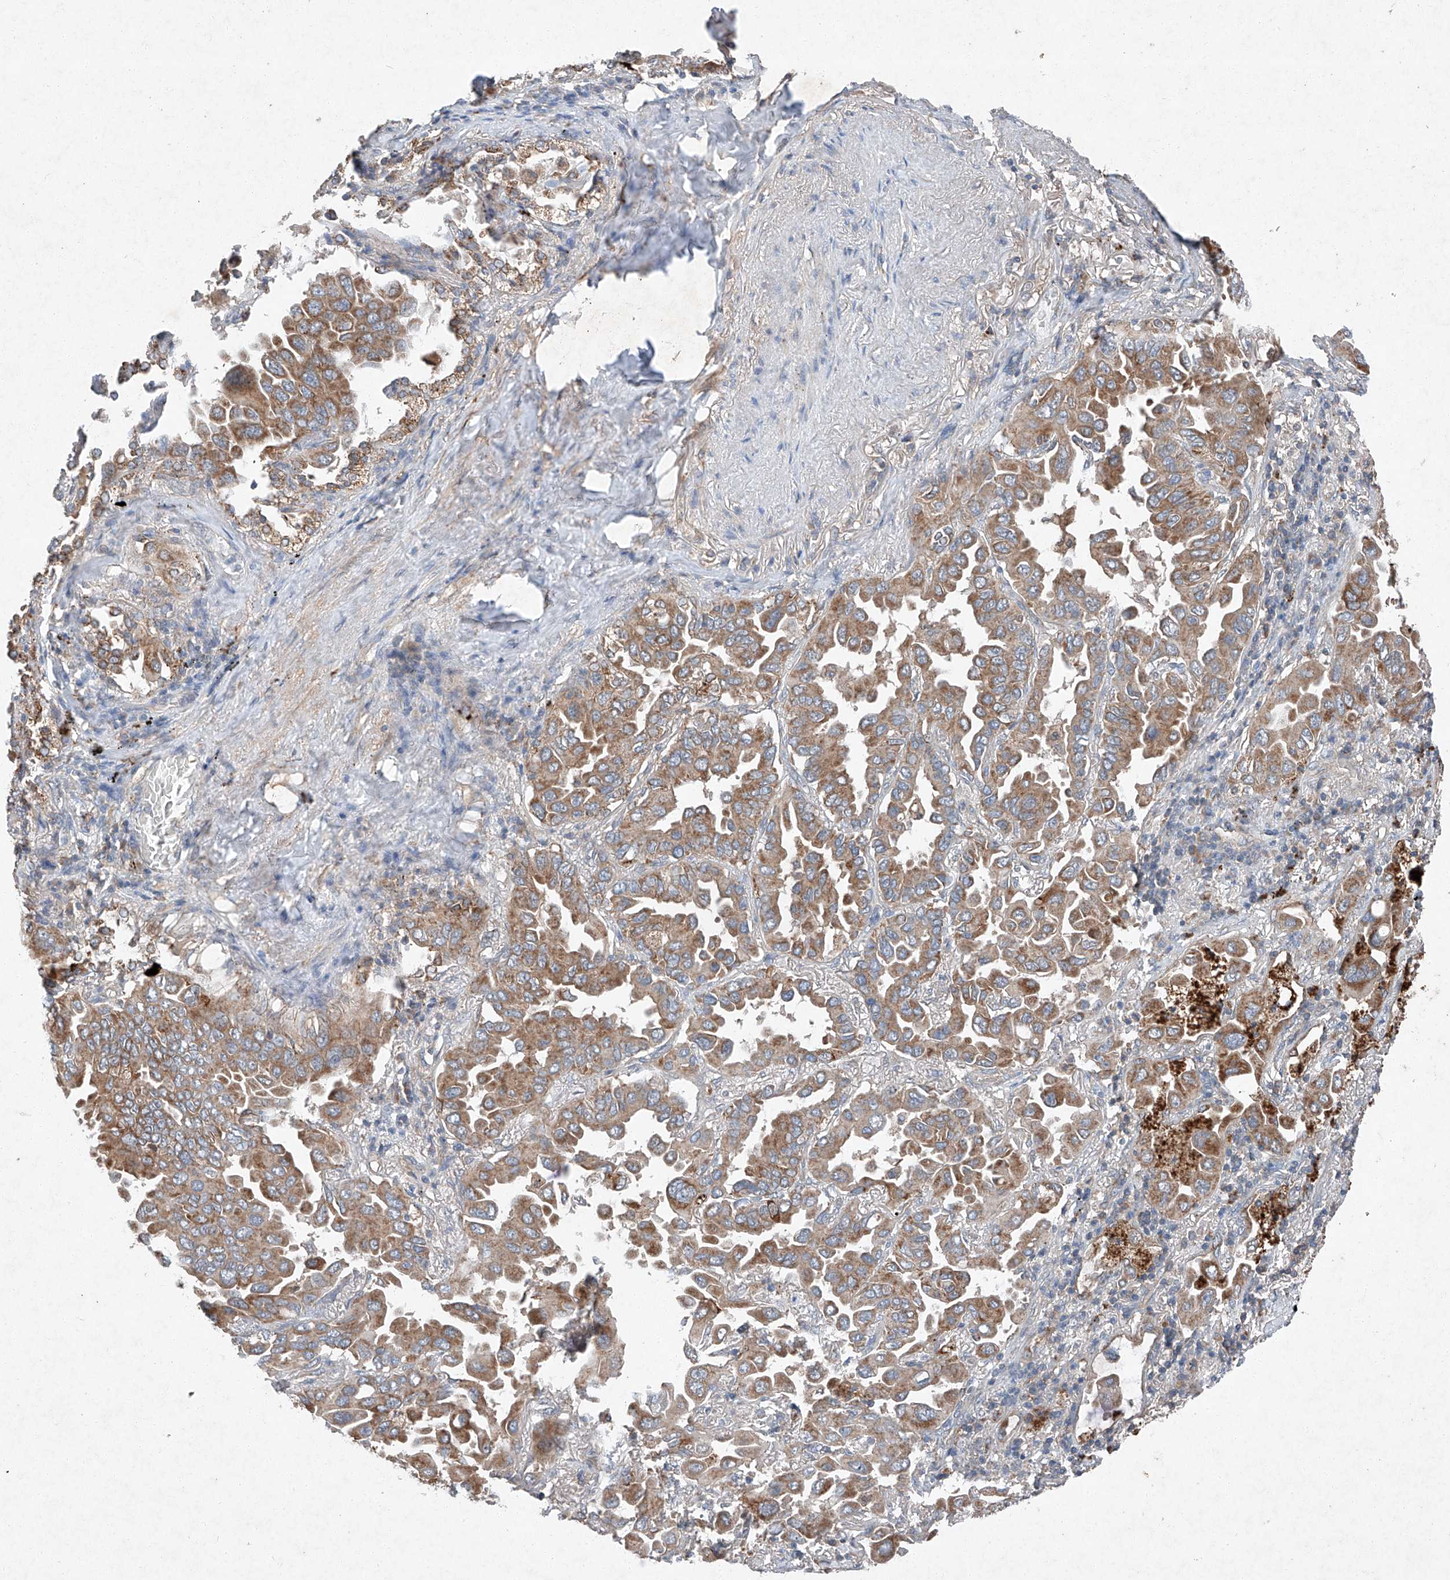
{"staining": {"intensity": "moderate", "quantity": ">75%", "location": "cytoplasmic/membranous"}, "tissue": "lung cancer", "cell_type": "Tumor cells", "image_type": "cancer", "snomed": [{"axis": "morphology", "description": "Adenocarcinoma, NOS"}, {"axis": "topography", "description": "Lung"}], "caption": "DAB immunohistochemical staining of adenocarcinoma (lung) demonstrates moderate cytoplasmic/membranous protein expression in approximately >75% of tumor cells. (brown staining indicates protein expression, while blue staining denotes nuclei).", "gene": "RUSC1", "patient": {"sex": "male", "age": 64}}